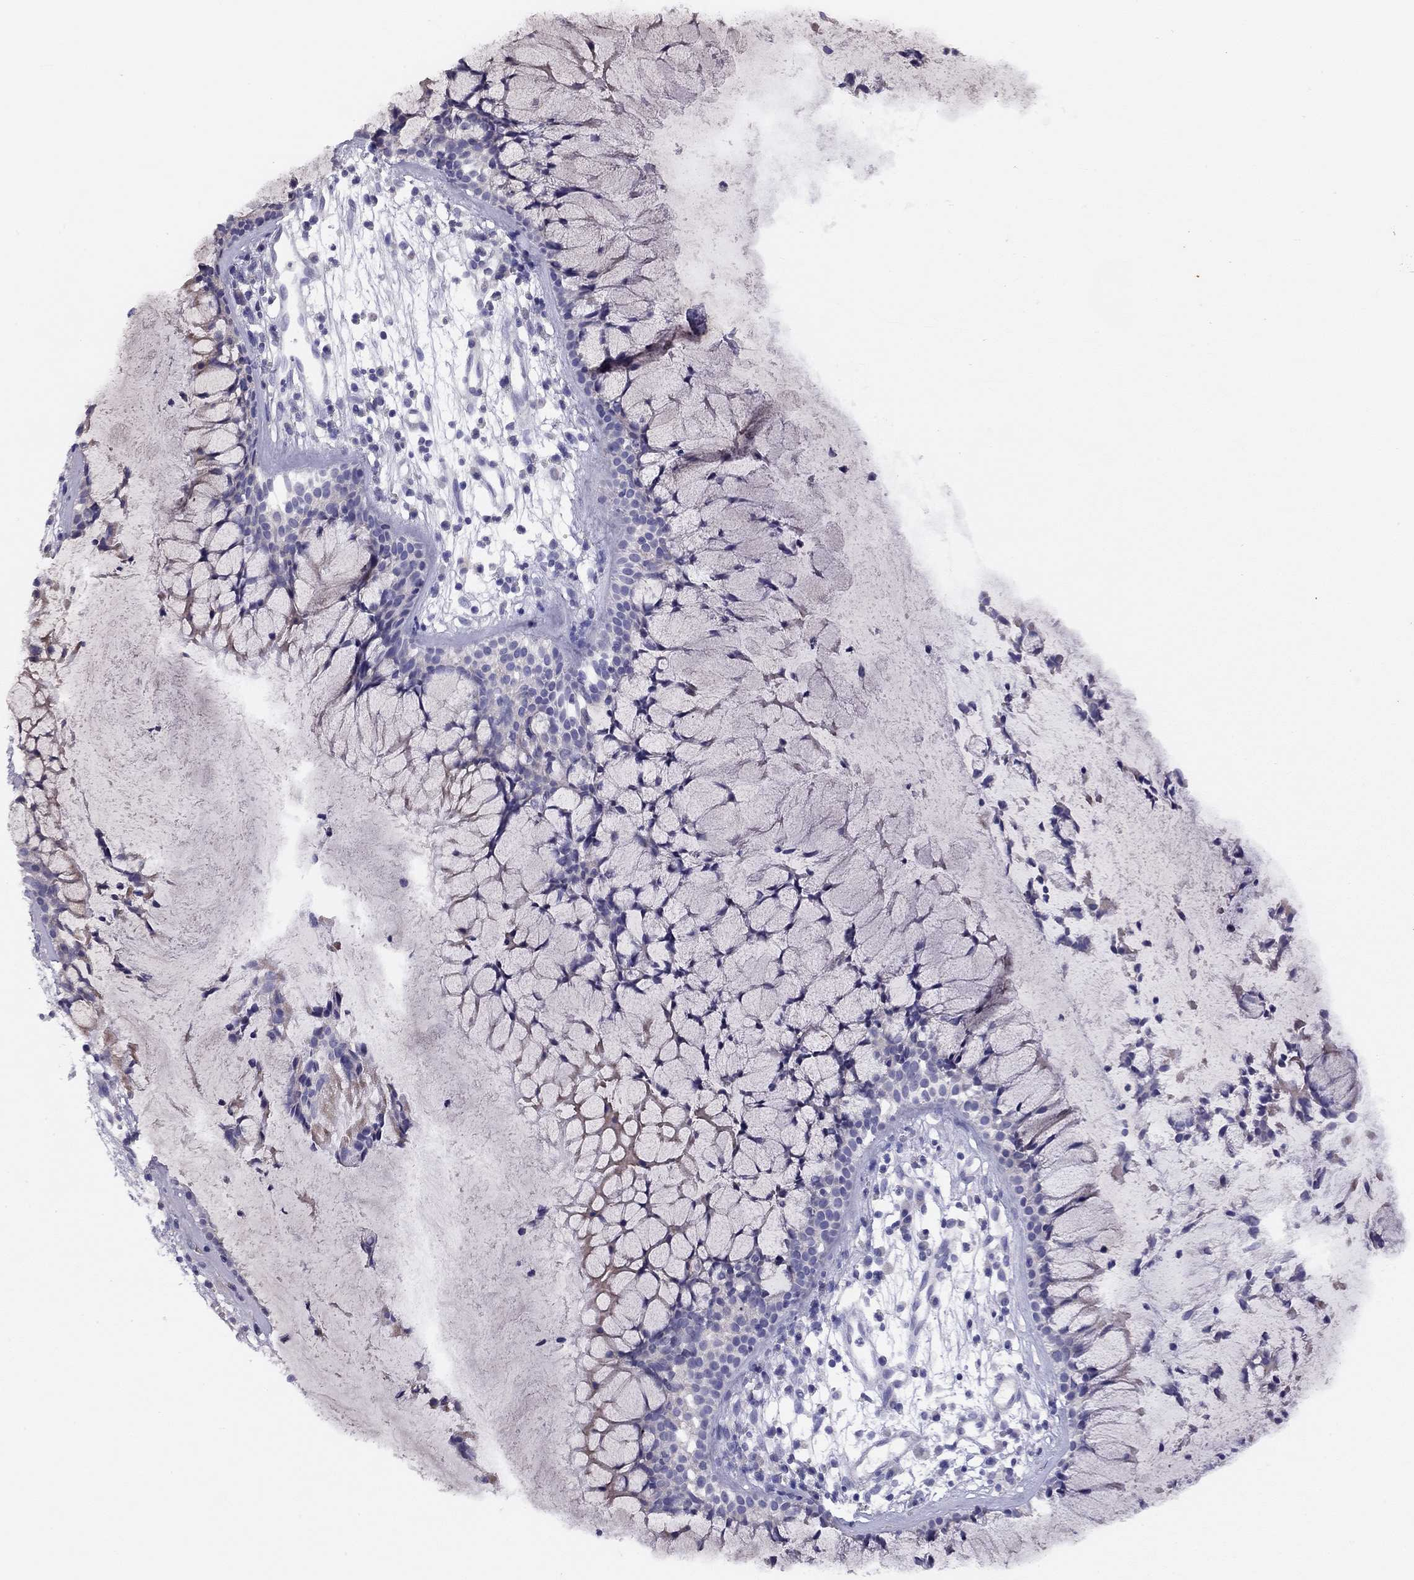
{"staining": {"intensity": "negative", "quantity": "none", "location": "none"}, "tissue": "nasopharynx", "cell_type": "Respiratory epithelial cells", "image_type": "normal", "snomed": [{"axis": "morphology", "description": "Normal tissue, NOS"}, {"axis": "topography", "description": "Nasopharynx"}], "caption": "High power microscopy image of an immunohistochemistry histopathology image of normal nasopharynx, revealing no significant staining in respiratory epithelial cells.", "gene": "CITED1", "patient": {"sex": "male", "age": 77}}